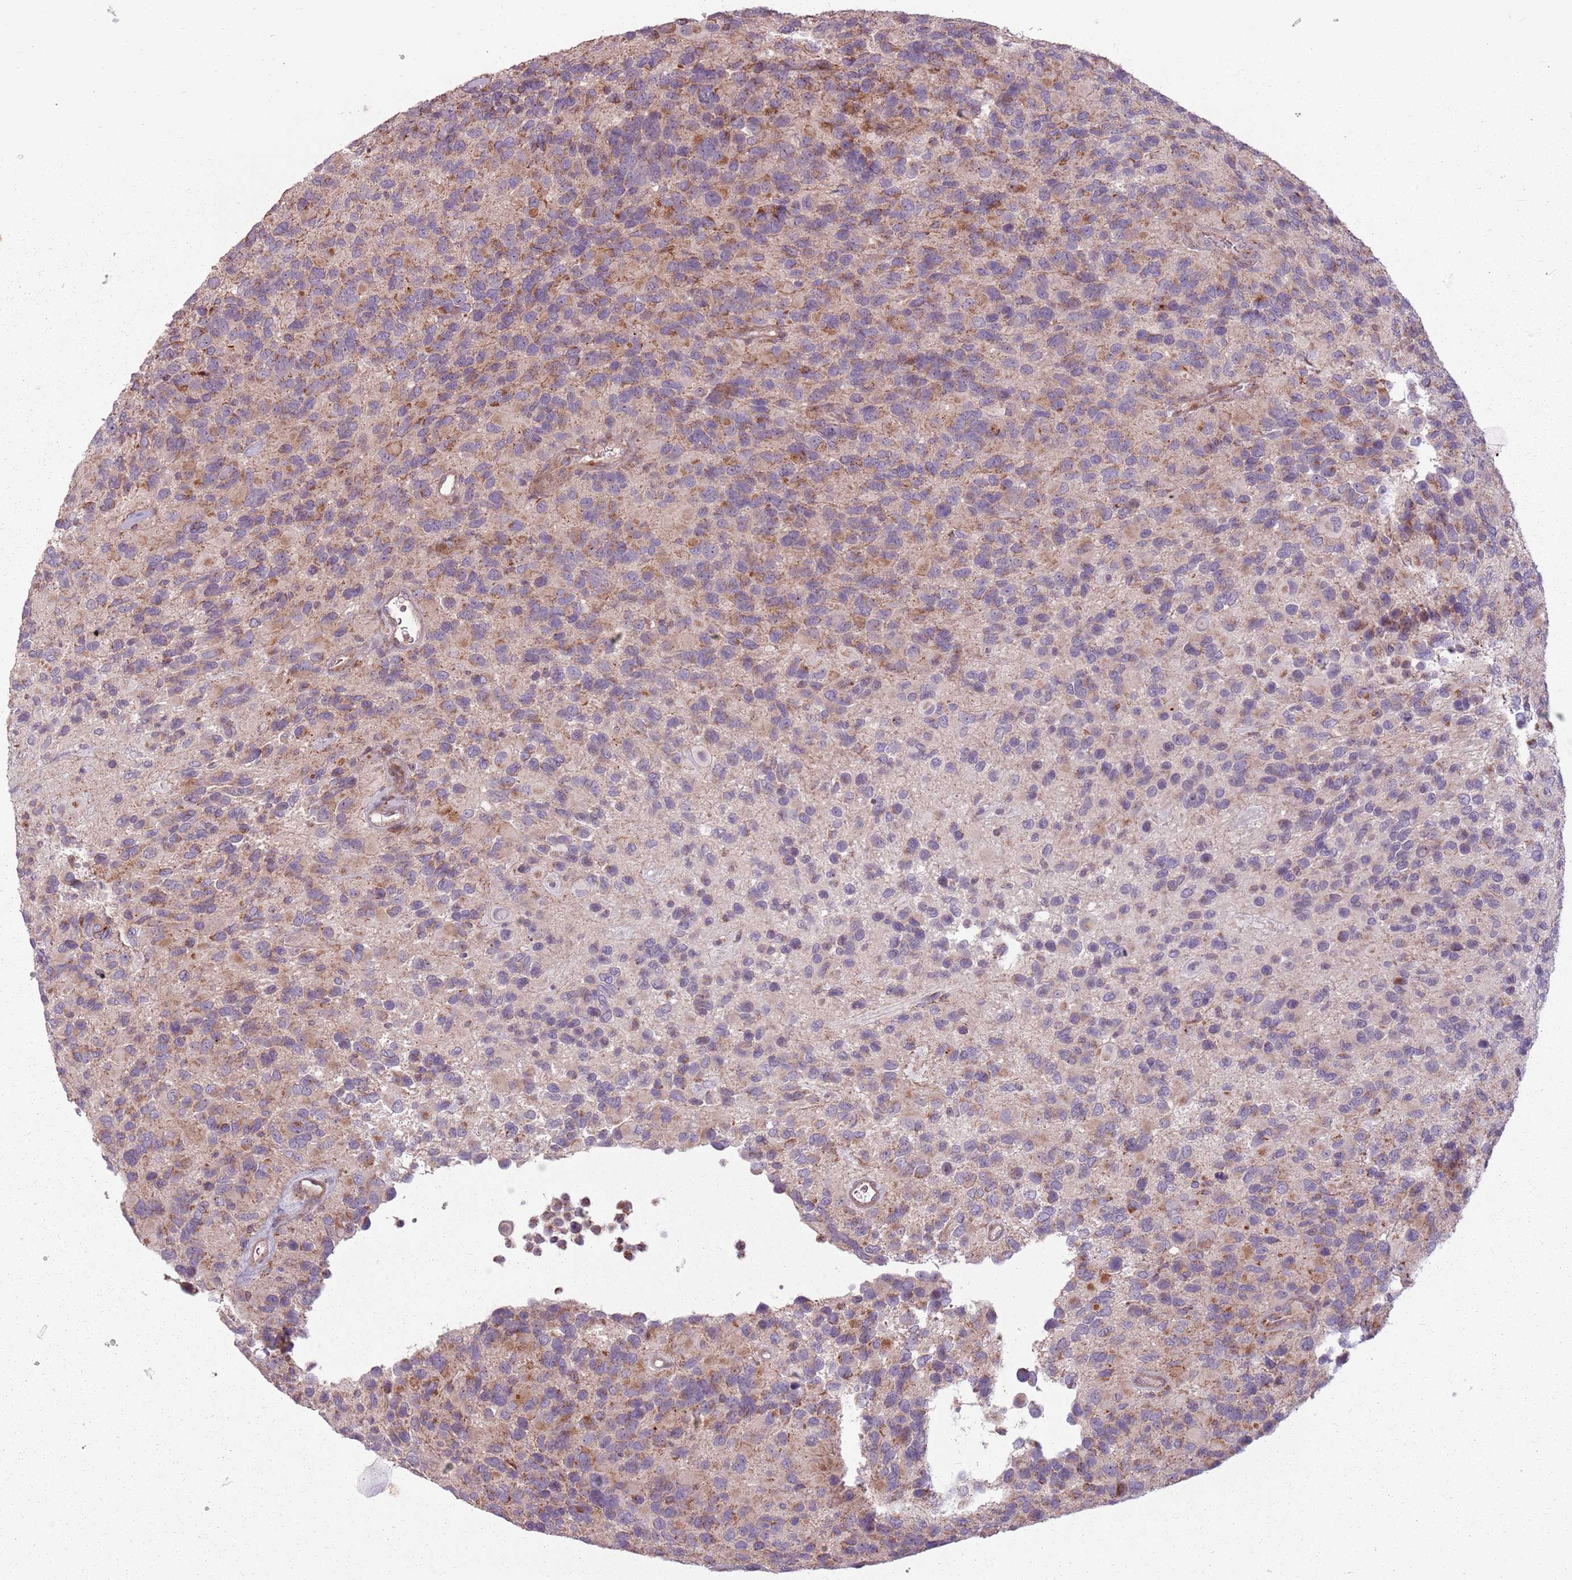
{"staining": {"intensity": "moderate", "quantity": "25%-75%", "location": "cytoplasmic/membranous"}, "tissue": "glioma", "cell_type": "Tumor cells", "image_type": "cancer", "snomed": [{"axis": "morphology", "description": "Glioma, malignant, High grade"}, {"axis": "topography", "description": "Brain"}], "caption": "Glioma tissue shows moderate cytoplasmic/membranous positivity in about 25%-75% of tumor cells", "gene": "ZNF530", "patient": {"sex": "male", "age": 77}}